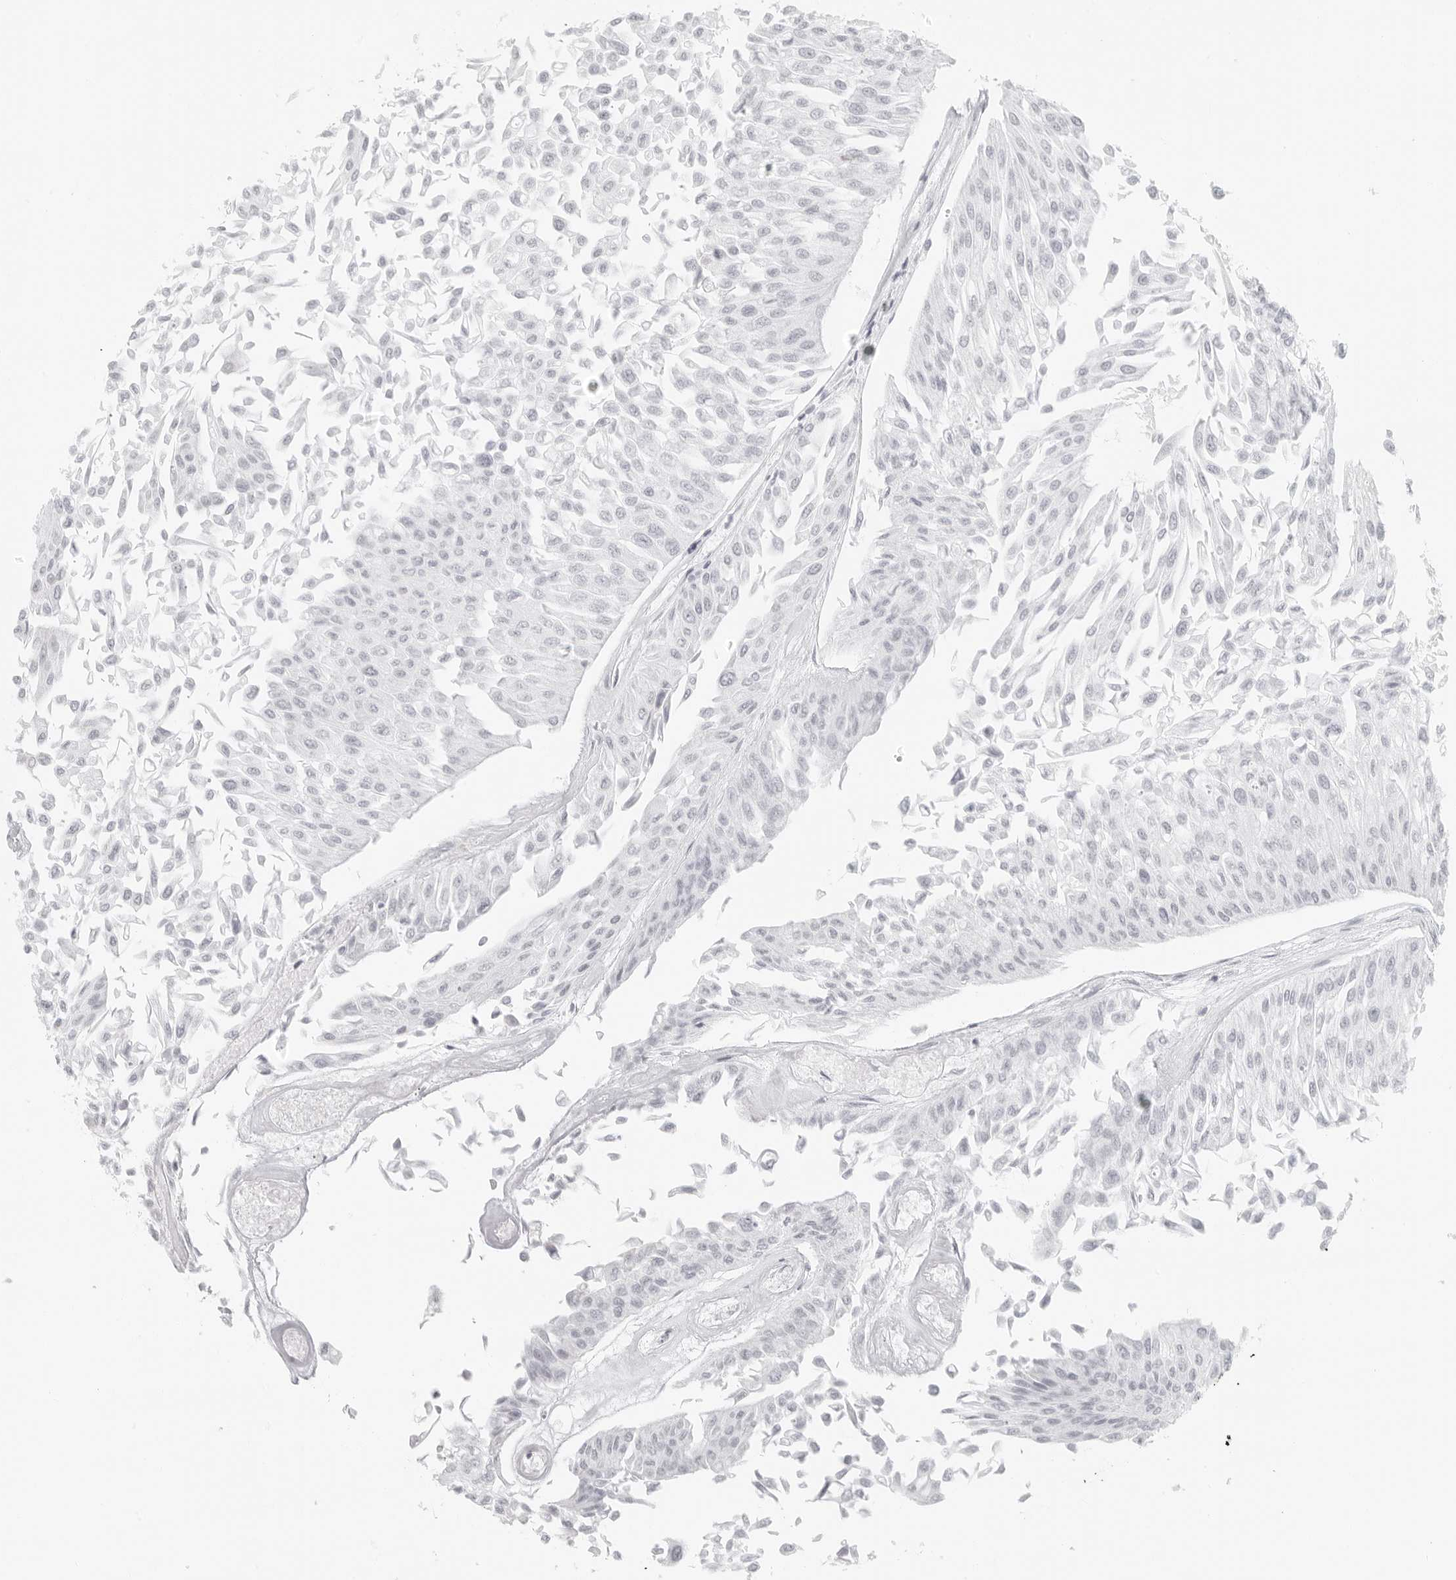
{"staining": {"intensity": "negative", "quantity": "none", "location": "none"}, "tissue": "urothelial cancer", "cell_type": "Tumor cells", "image_type": "cancer", "snomed": [{"axis": "morphology", "description": "Urothelial carcinoma, Low grade"}, {"axis": "topography", "description": "Urinary bladder"}], "caption": "IHC photomicrograph of low-grade urothelial carcinoma stained for a protein (brown), which shows no expression in tumor cells.", "gene": "RPS6KC1", "patient": {"sex": "male", "age": 67}}